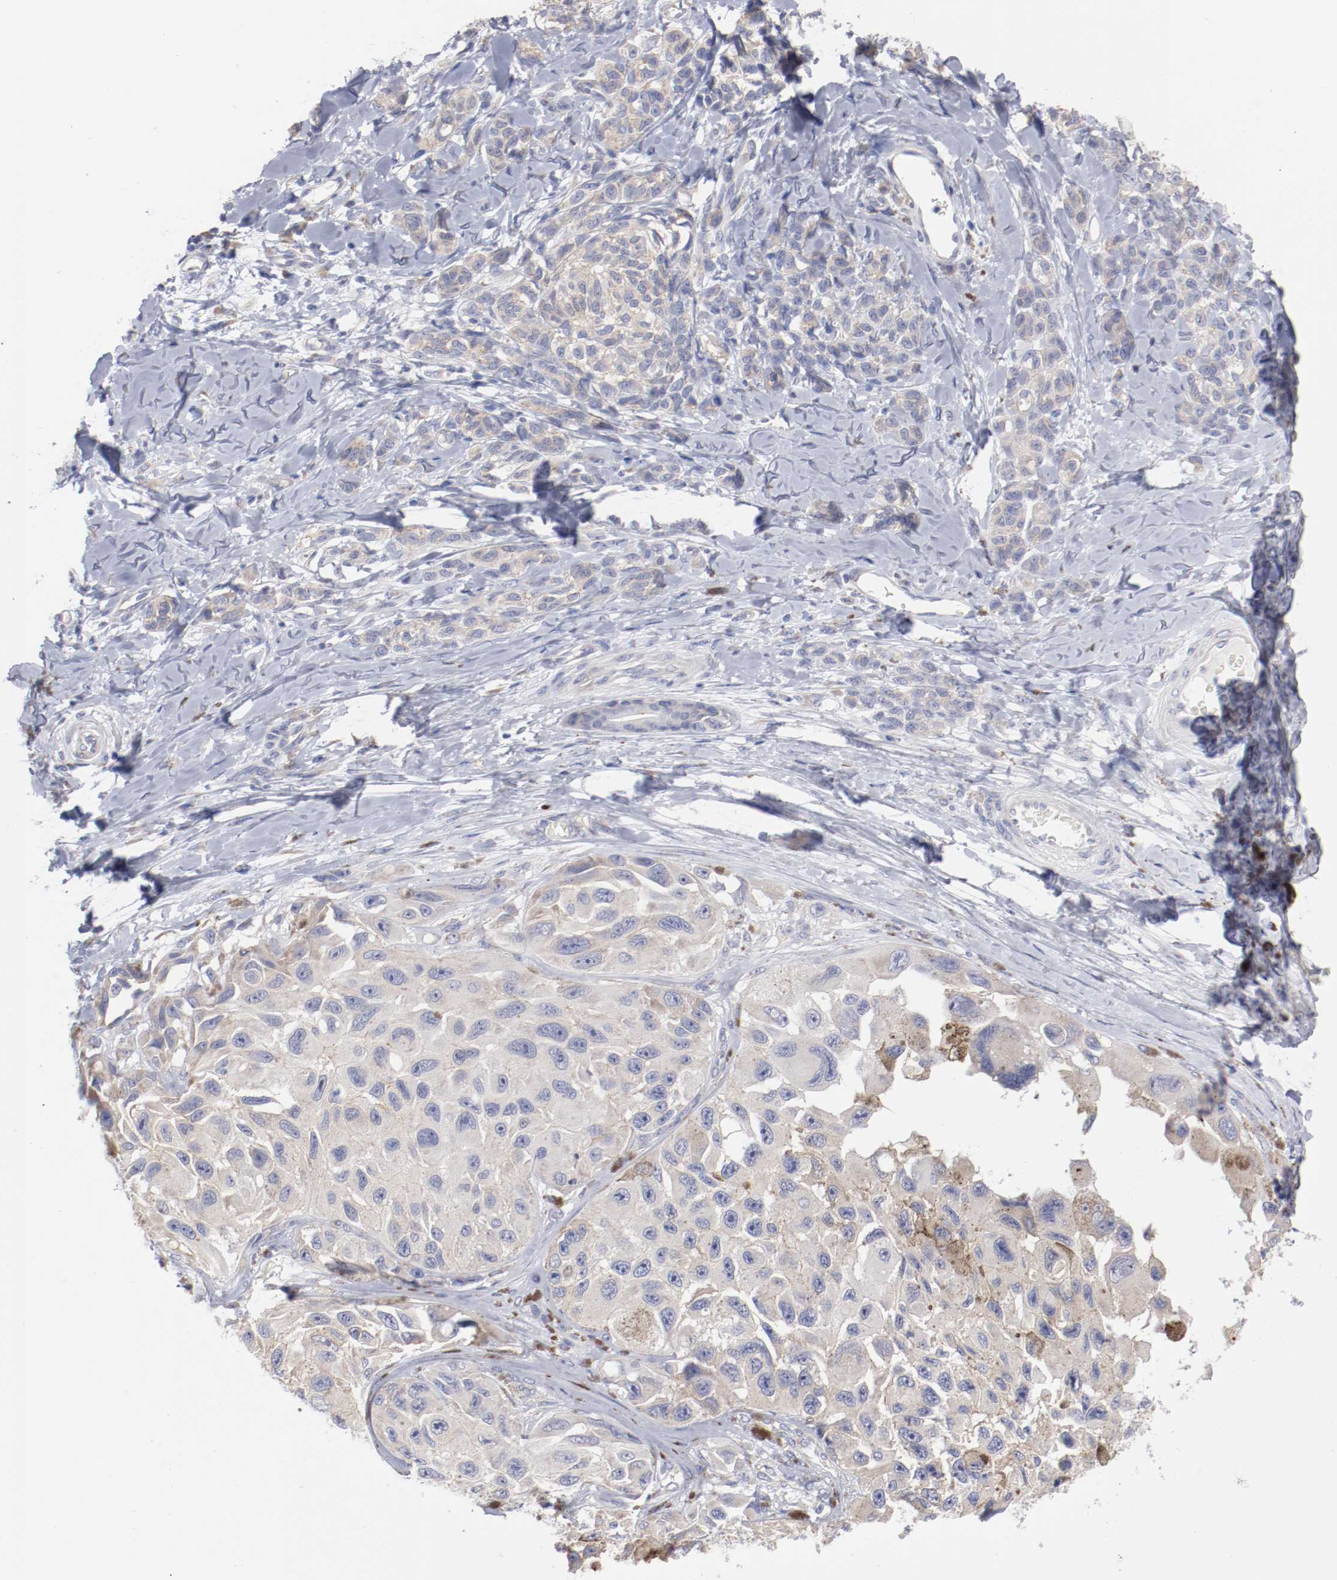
{"staining": {"intensity": "weak", "quantity": ">75%", "location": "cytoplasmic/membranous"}, "tissue": "melanoma", "cell_type": "Tumor cells", "image_type": "cancer", "snomed": [{"axis": "morphology", "description": "Malignant melanoma, NOS"}, {"axis": "topography", "description": "Skin"}], "caption": "This is an image of immunohistochemistry staining of malignant melanoma, which shows weak staining in the cytoplasmic/membranous of tumor cells.", "gene": "CPE", "patient": {"sex": "female", "age": 73}}